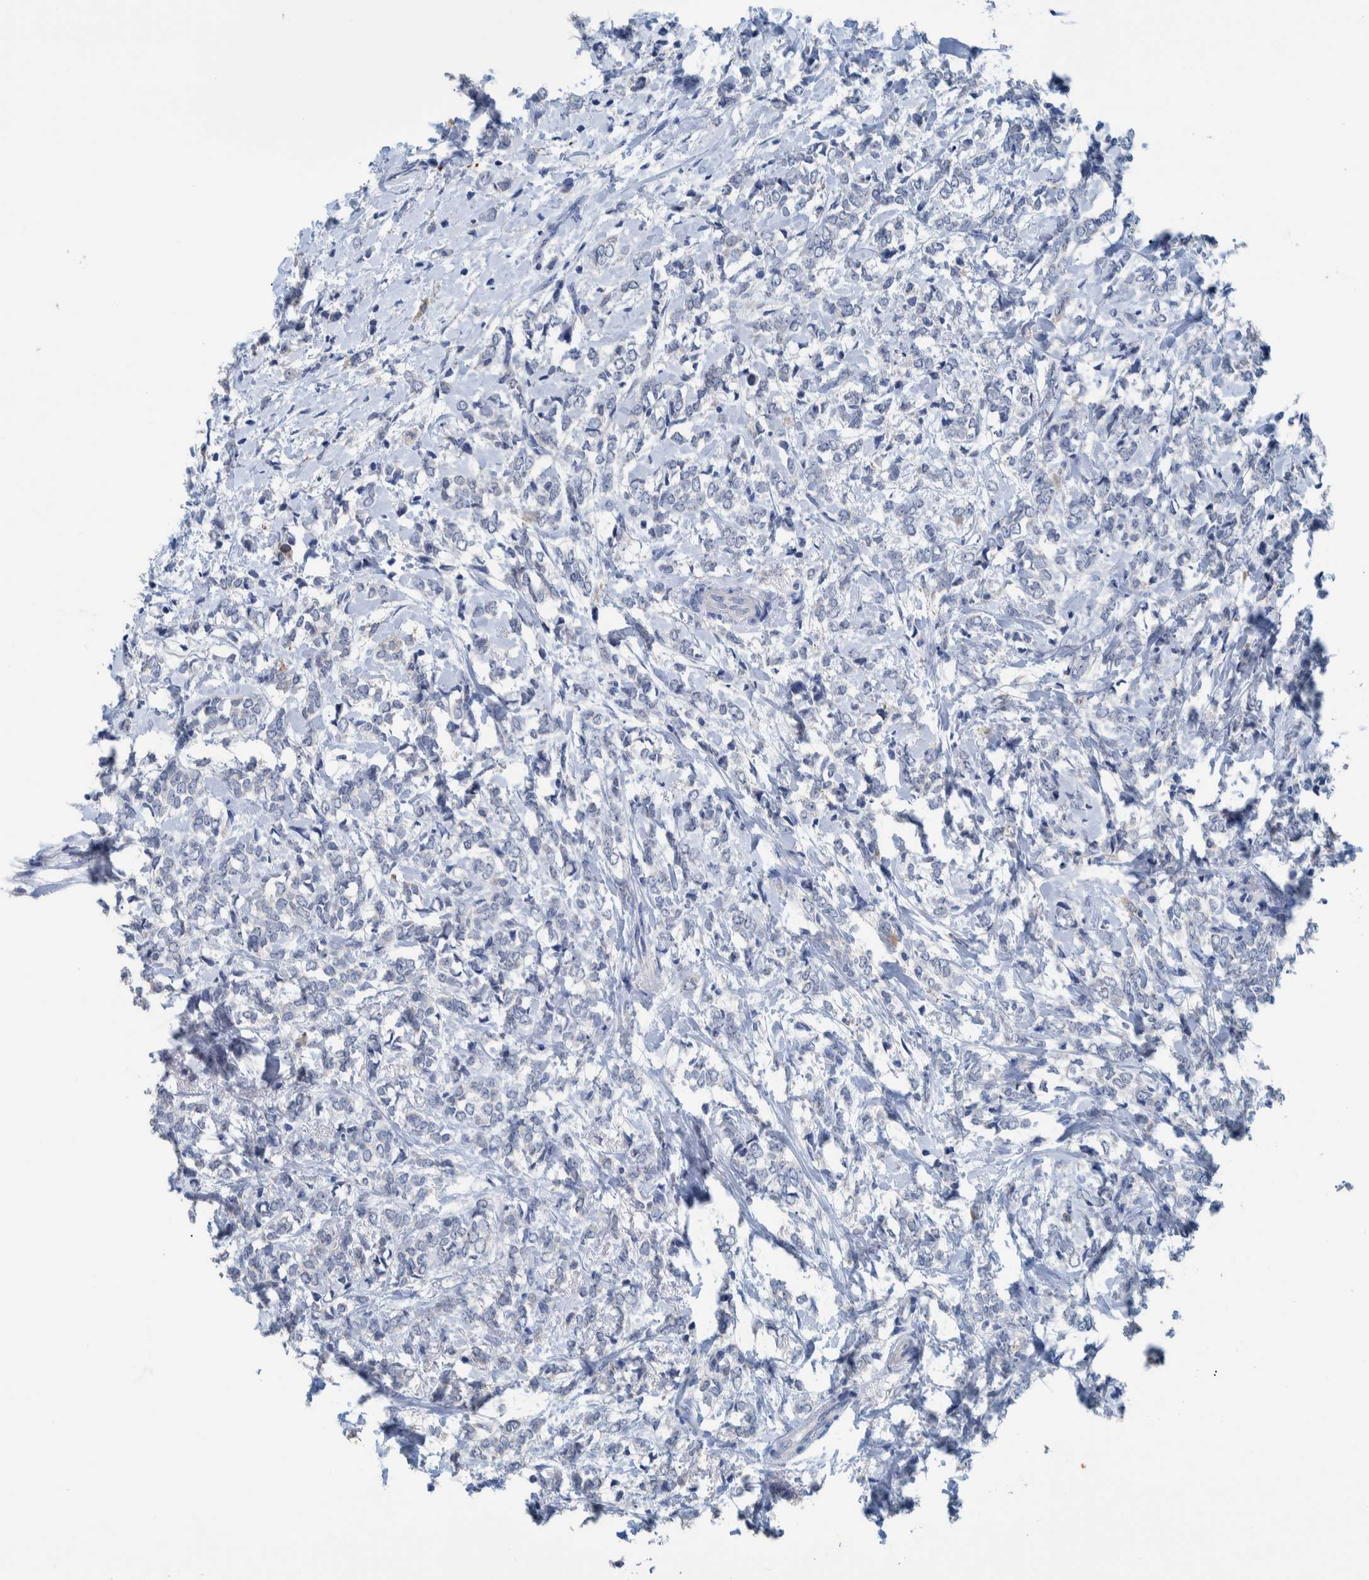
{"staining": {"intensity": "negative", "quantity": "none", "location": "none"}, "tissue": "breast cancer", "cell_type": "Tumor cells", "image_type": "cancer", "snomed": [{"axis": "morphology", "description": "Normal tissue, NOS"}, {"axis": "morphology", "description": "Lobular carcinoma"}, {"axis": "topography", "description": "Breast"}], "caption": "An image of human lobular carcinoma (breast) is negative for staining in tumor cells.", "gene": "IDO1", "patient": {"sex": "female", "age": 47}}